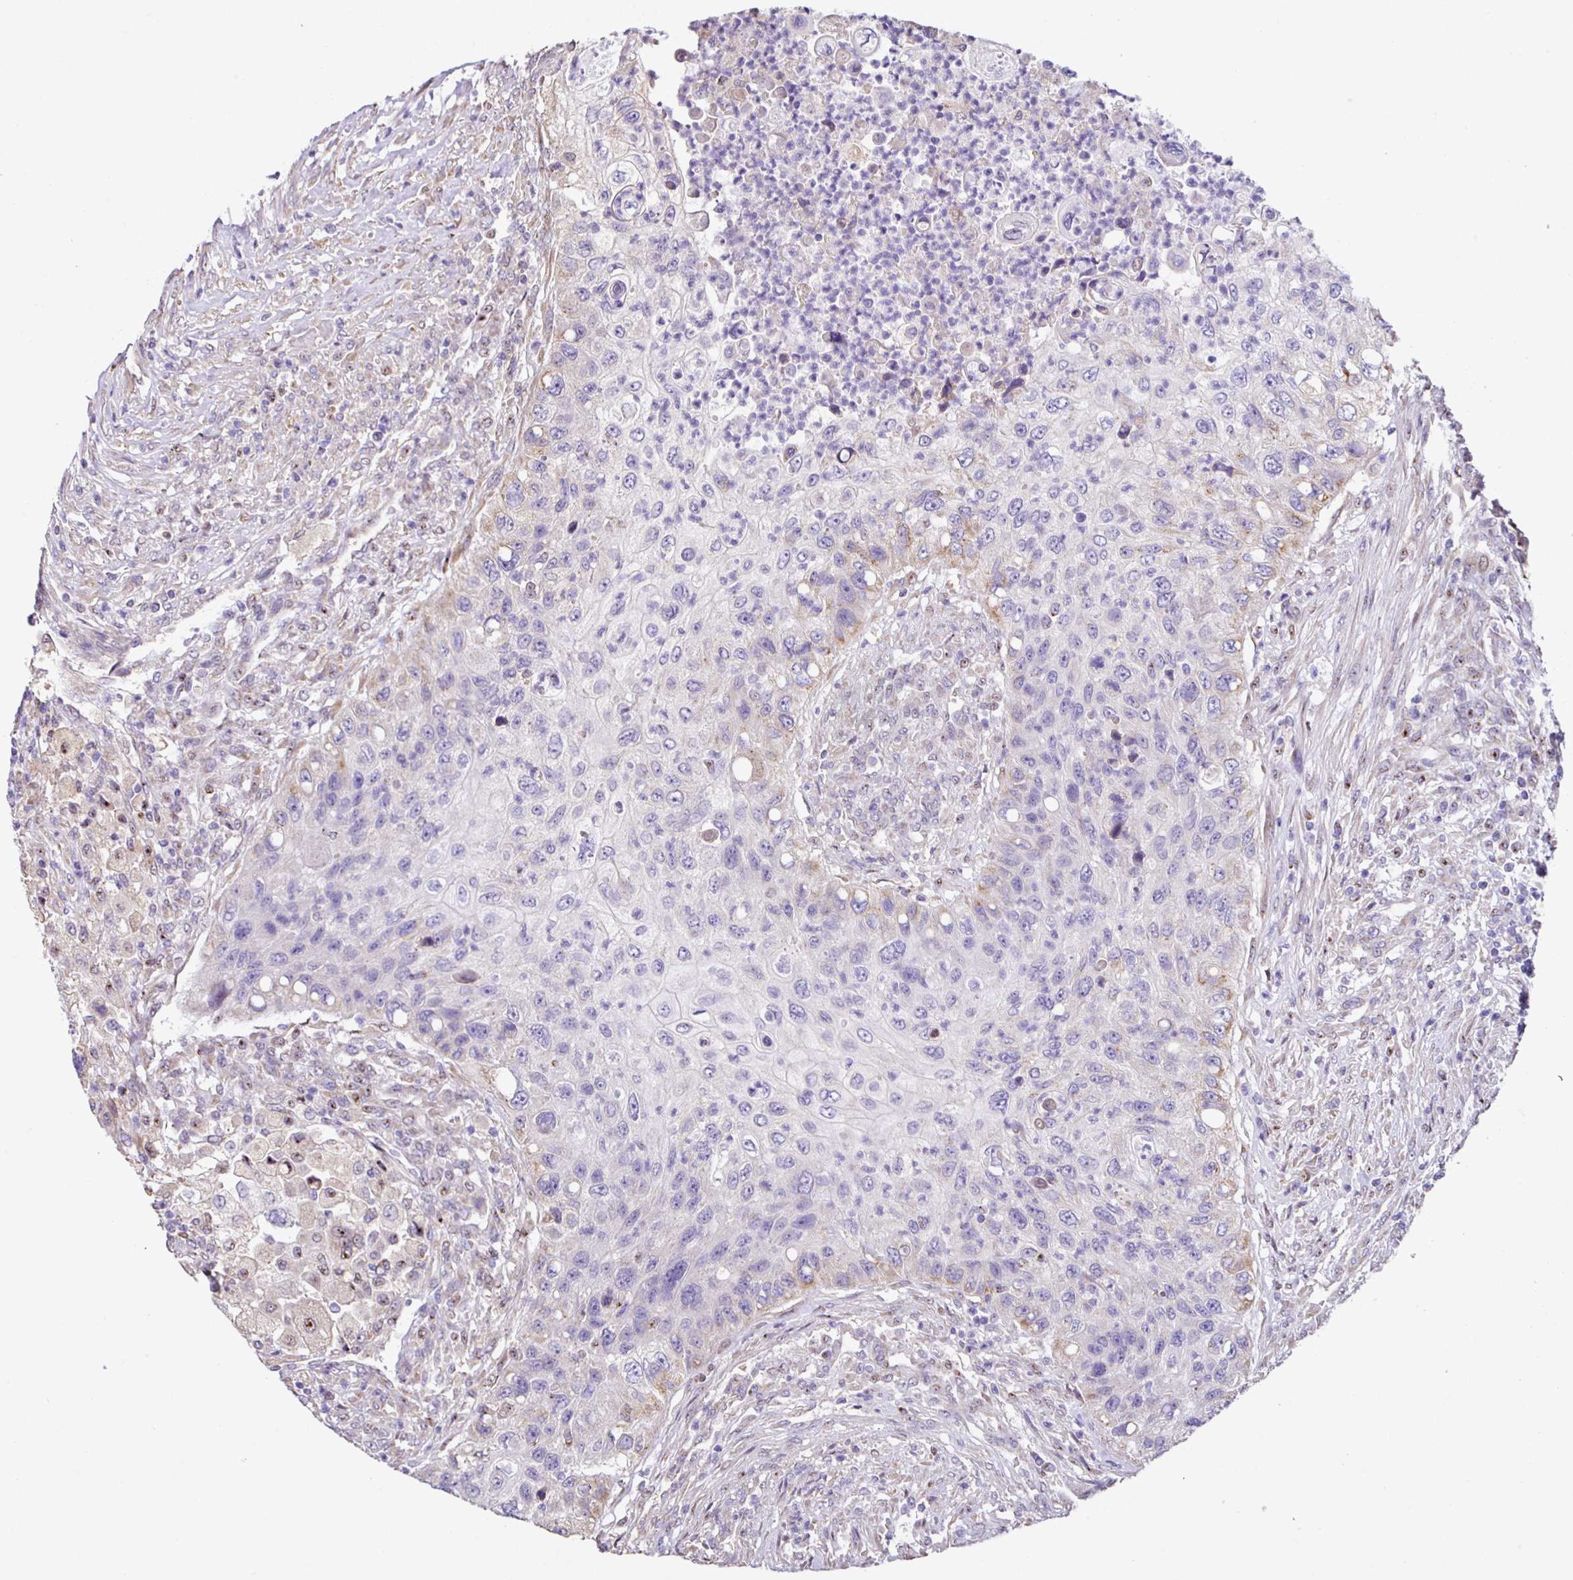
{"staining": {"intensity": "negative", "quantity": "none", "location": "none"}, "tissue": "urothelial cancer", "cell_type": "Tumor cells", "image_type": "cancer", "snomed": [{"axis": "morphology", "description": "Urothelial carcinoma, High grade"}, {"axis": "topography", "description": "Urinary bladder"}], "caption": "The micrograph demonstrates no significant positivity in tumor cells of high-grade urothelial carcinoma.", "gene": "ZG16", "patient": {"sex": "female", "age": 60}}